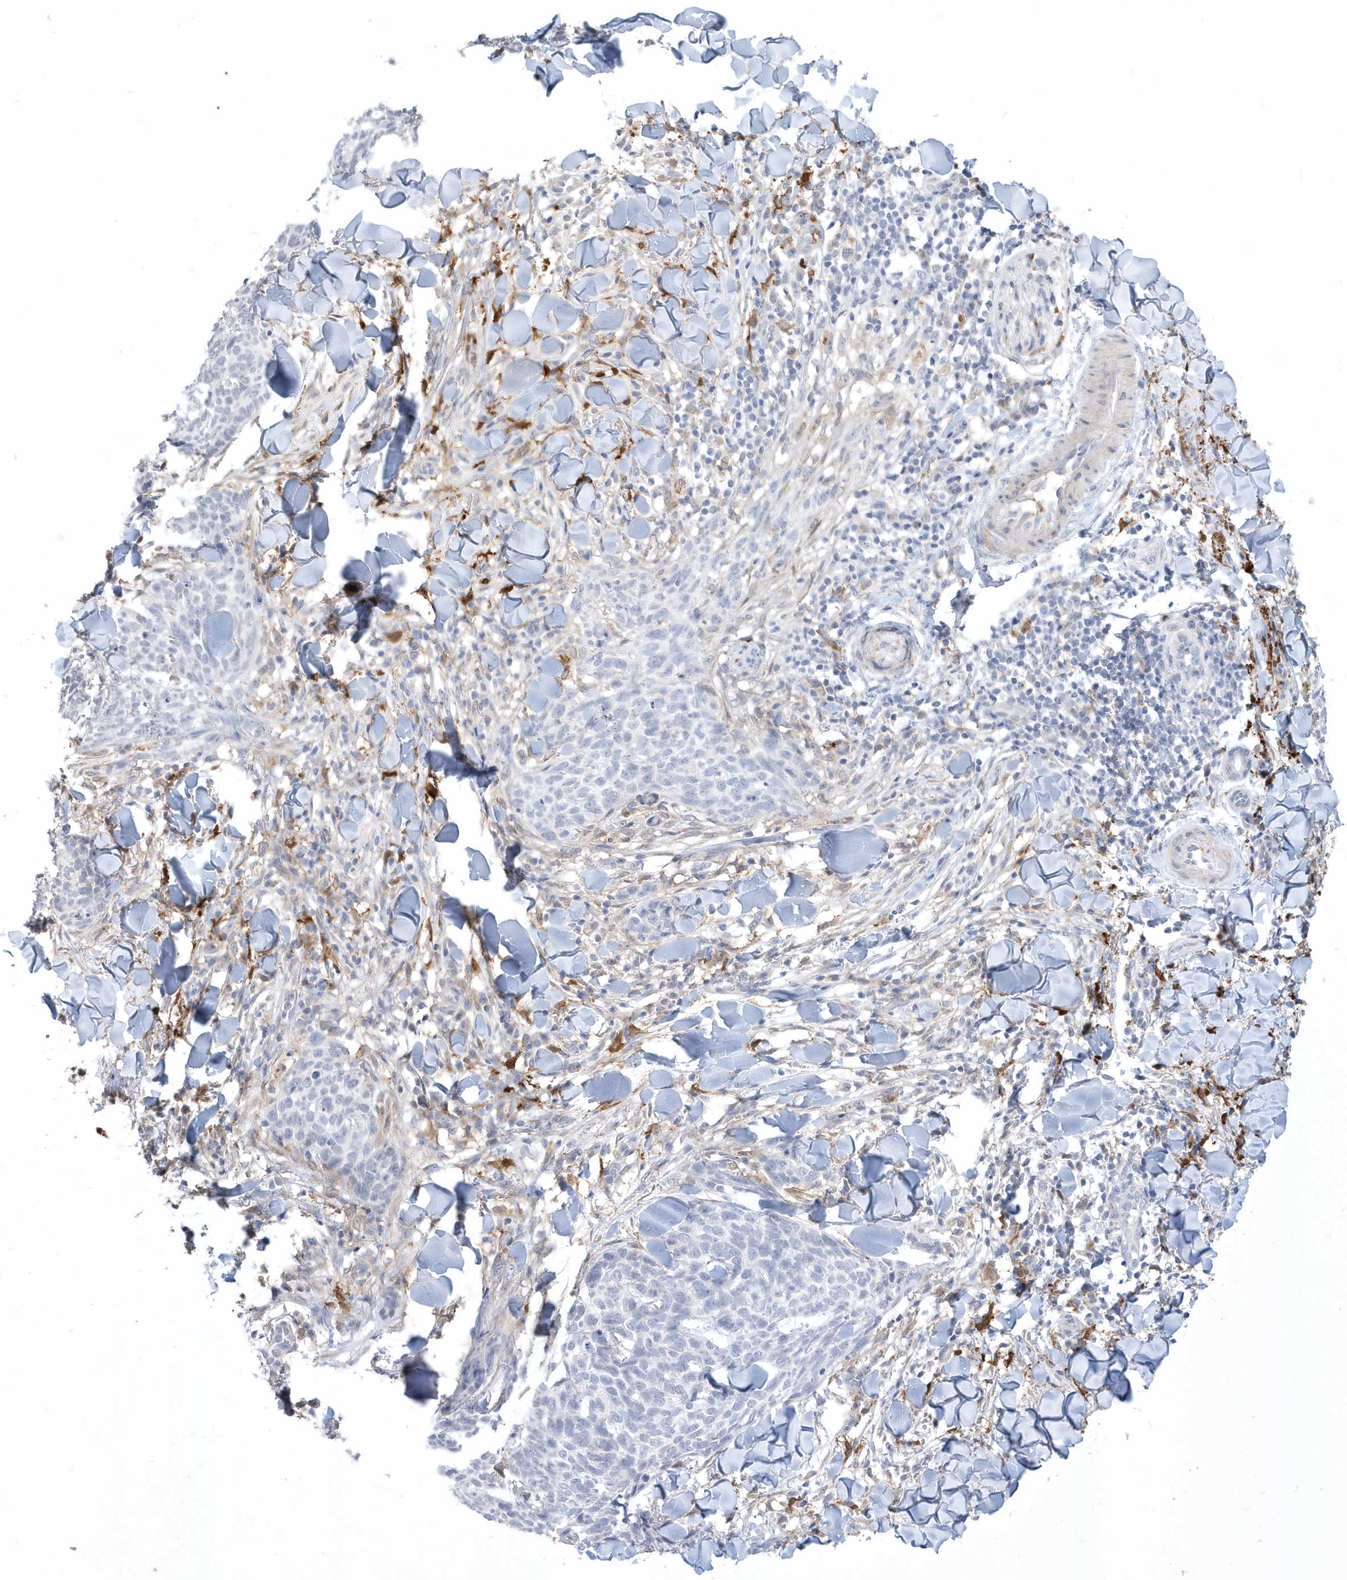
{"staining": {"intensity": "negative", "quantity": "none", "location": "none"}, "tissue": "skin cancer", "cell_type": "Tumor cells", "image_type": "cancer", "snomed": [{"axis": "morphology", "description": "Normal tissue, NOS"}, {"axis": "morphology", "description": "Basal cell carcinoma"}, {"axis": "topography", "description": "Skin"}], "caption": "Skin cancer stained for a protein using immunohistochemistry demonstrates no staining tumor cells.", "gene": "TSPEAR", "patient": {"sex": "male", "age": 50}}